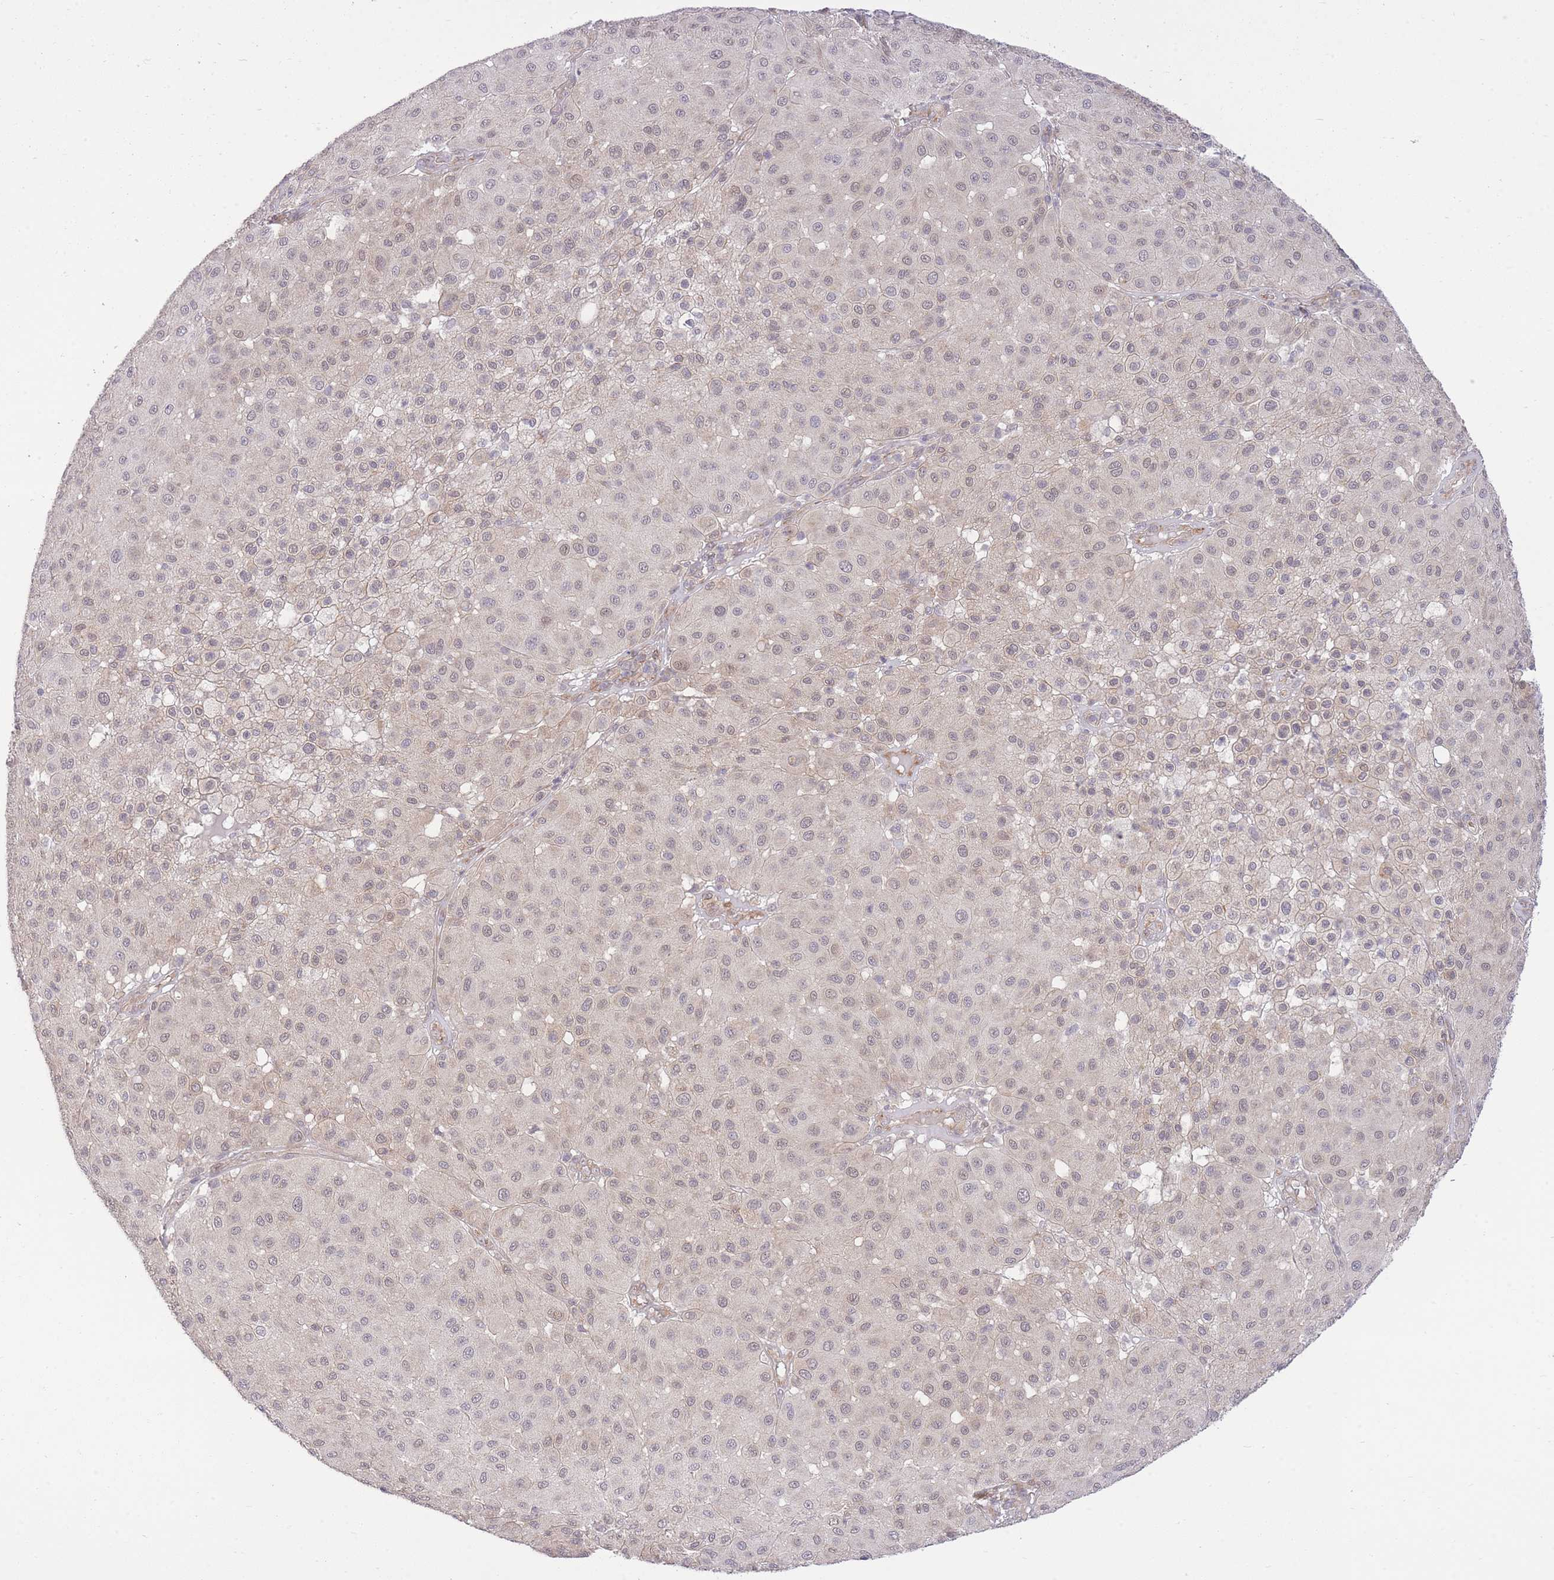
{"staining": {"intensity": "weak", "quantity": "25%-75%", "location": "nuclear"}, "tissue": "melanoma", "cell_type": "Tumor cells", "image_type": "cancer", "snomed": [{"axis": "morphology", "description": "Malignant melanoma, Metastatic site"}, {"axis": "topography", "description": "Smooth muscle"}], "caption": "The immunohistochemical stain highlights weak nuclear staining in tumor cells of malignant melanoma (metastatic site) tissue.", "gene": "ELOA2", "patient": {"sex": "male", "age": 41}}